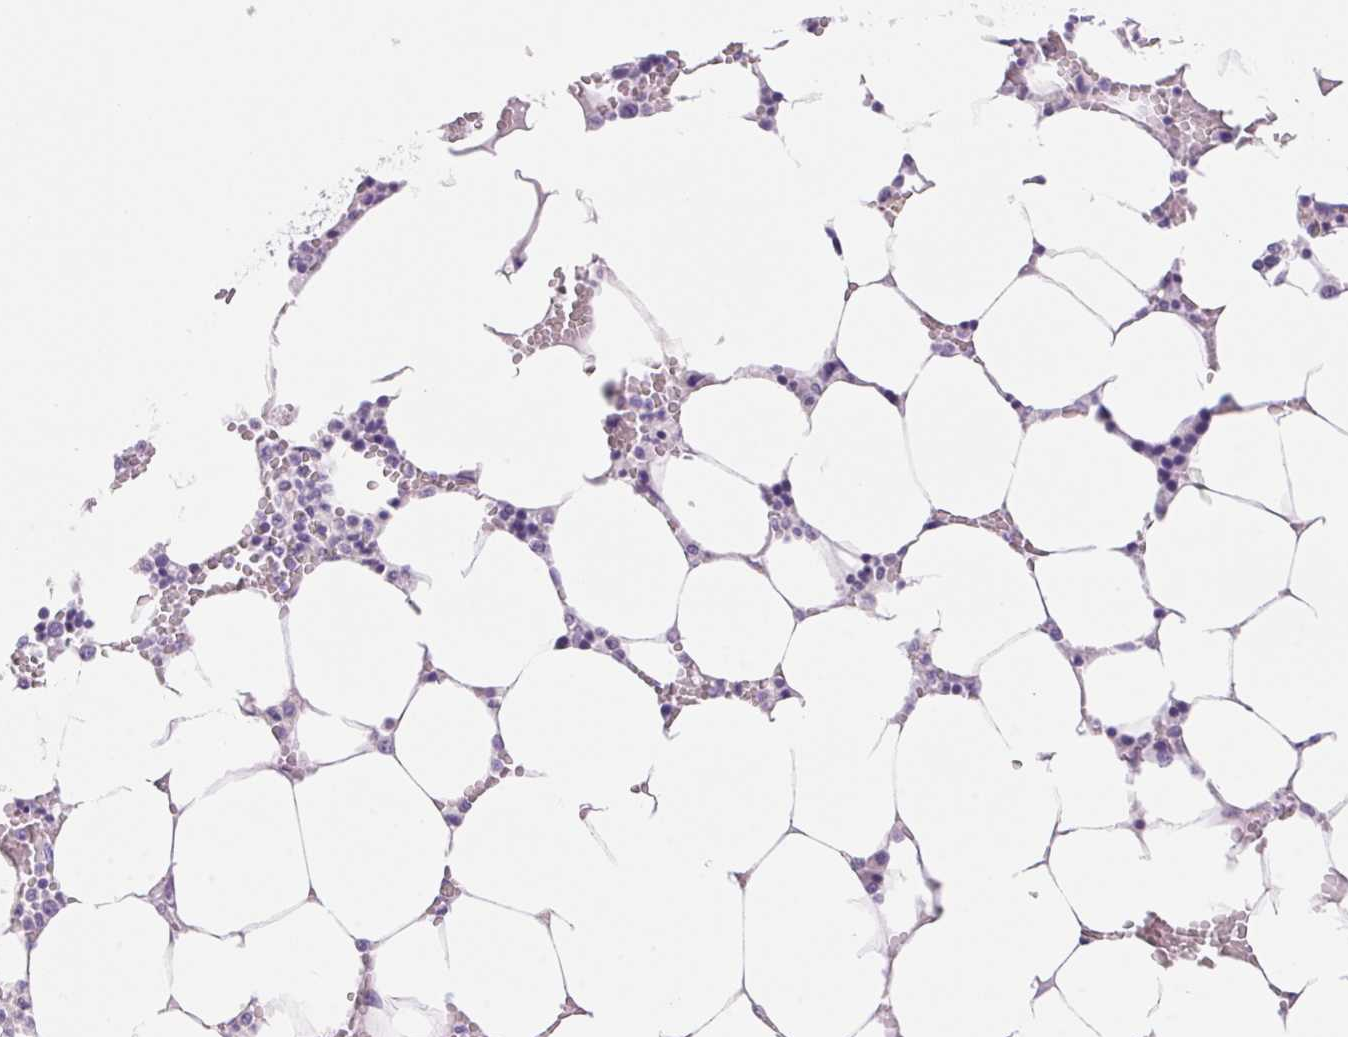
{"staining": {"intensity": "negative", "quantity": "none", "location": "none"}, "tissue": "bone marrow", "cell_type": "Hematopoietic cells", "image_type": "normal", "snomed": [{"axis": "morphology", "description": "Normal tissue, NOS"}, {"axis": "topography", "description": "Bone marrow"}], "caption": "Normal bone marrow was stained to show a protein in brown. There is no significant staining in hematopoietic cells.", "gene": "DHCR24", "patient": {"sex": "male", "age": 64}}